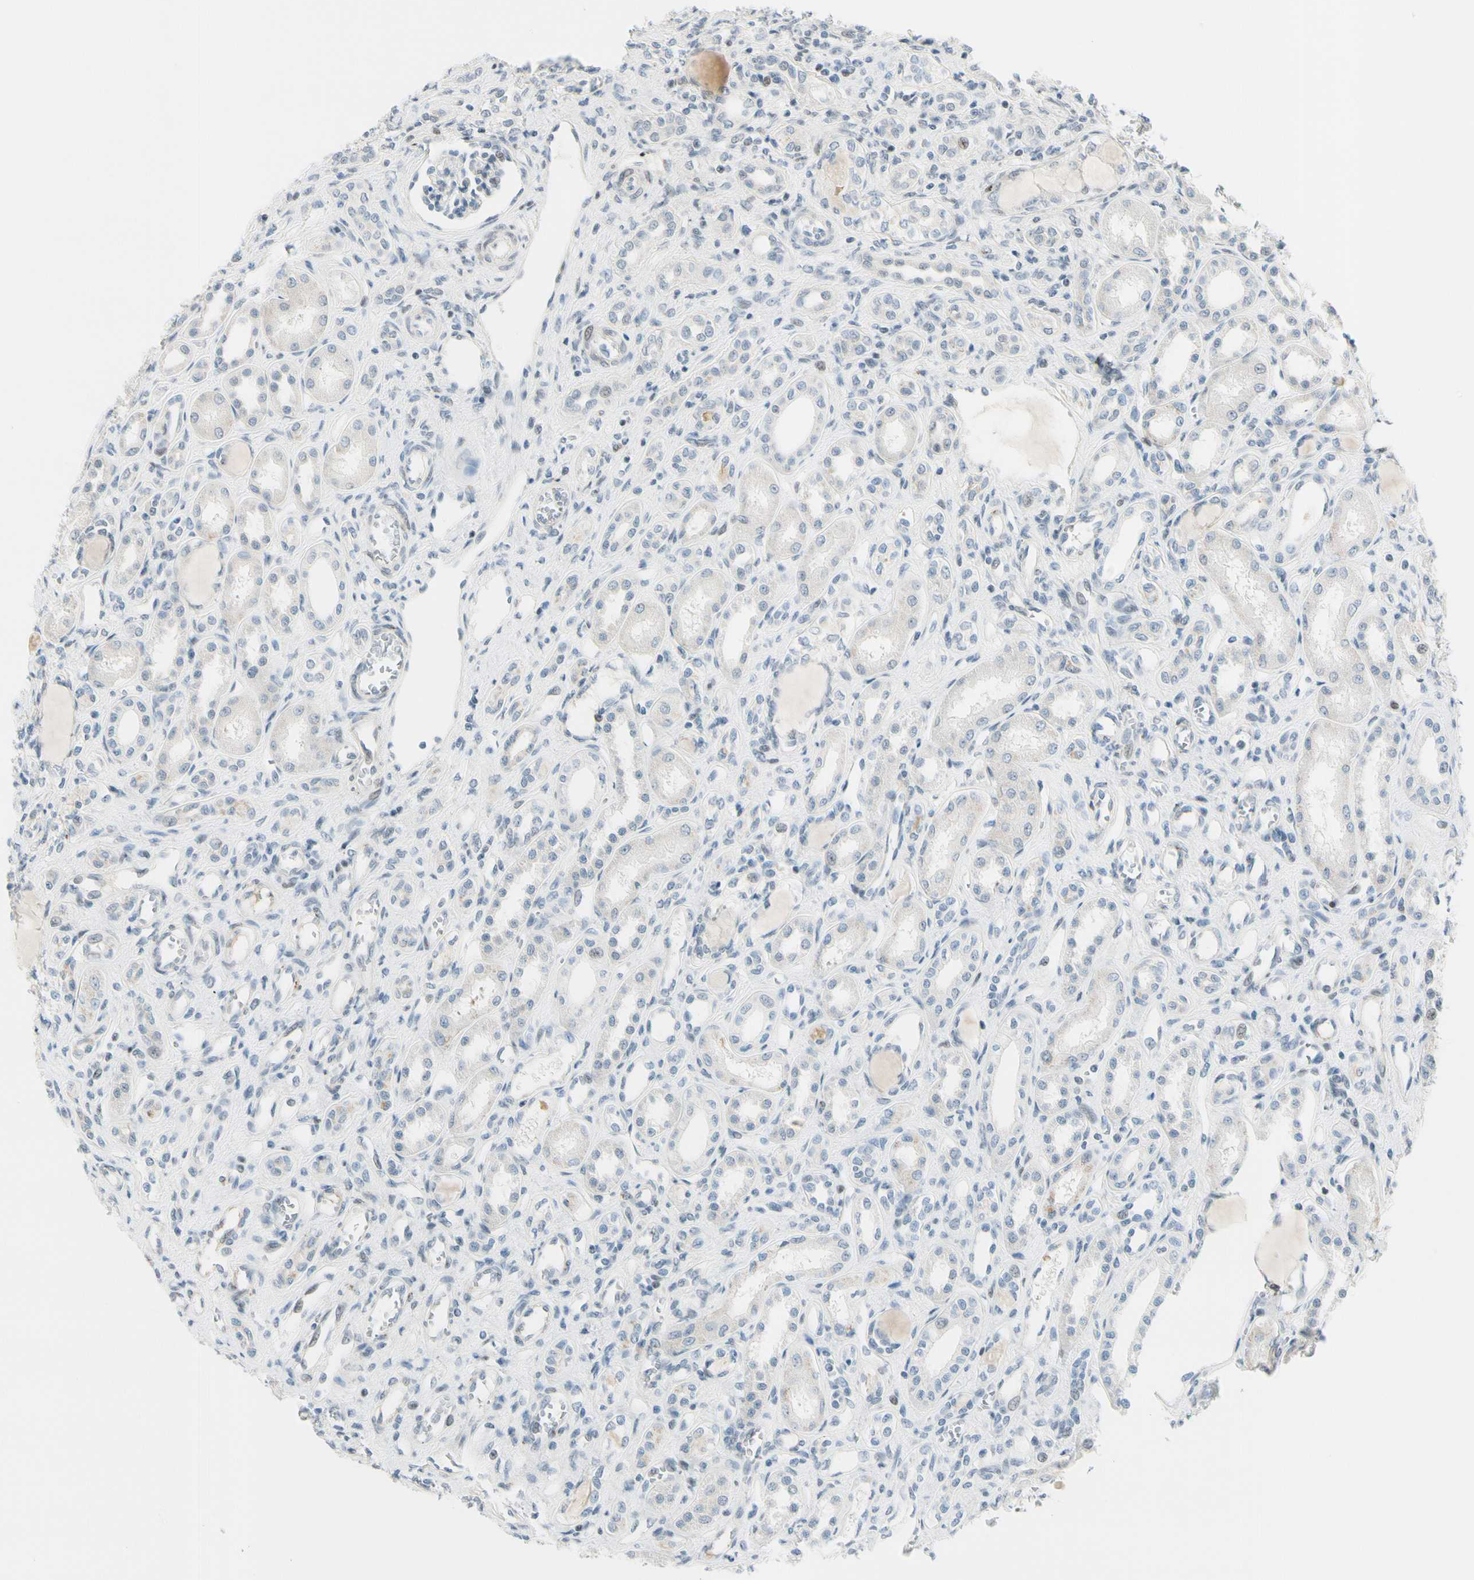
{"staining": {"intensity": "negative", "quantity": "none", "location": "none"}, "tissue": "kidney", "cell_type": "Cells in glomeruli", "image_type": "normal", "snomed": [{"axis": "morphology", "description": "Normal tissue, NOS"}, {"axis": "topography", "description": "Kidney"}], "caption": "This is an immunohistochemistry histopathology image of benign human kidney. There is no staining in cells in glomeruli.", "gene": "B4GALNT1", "patient": {"sex": "male", "age": 7}}